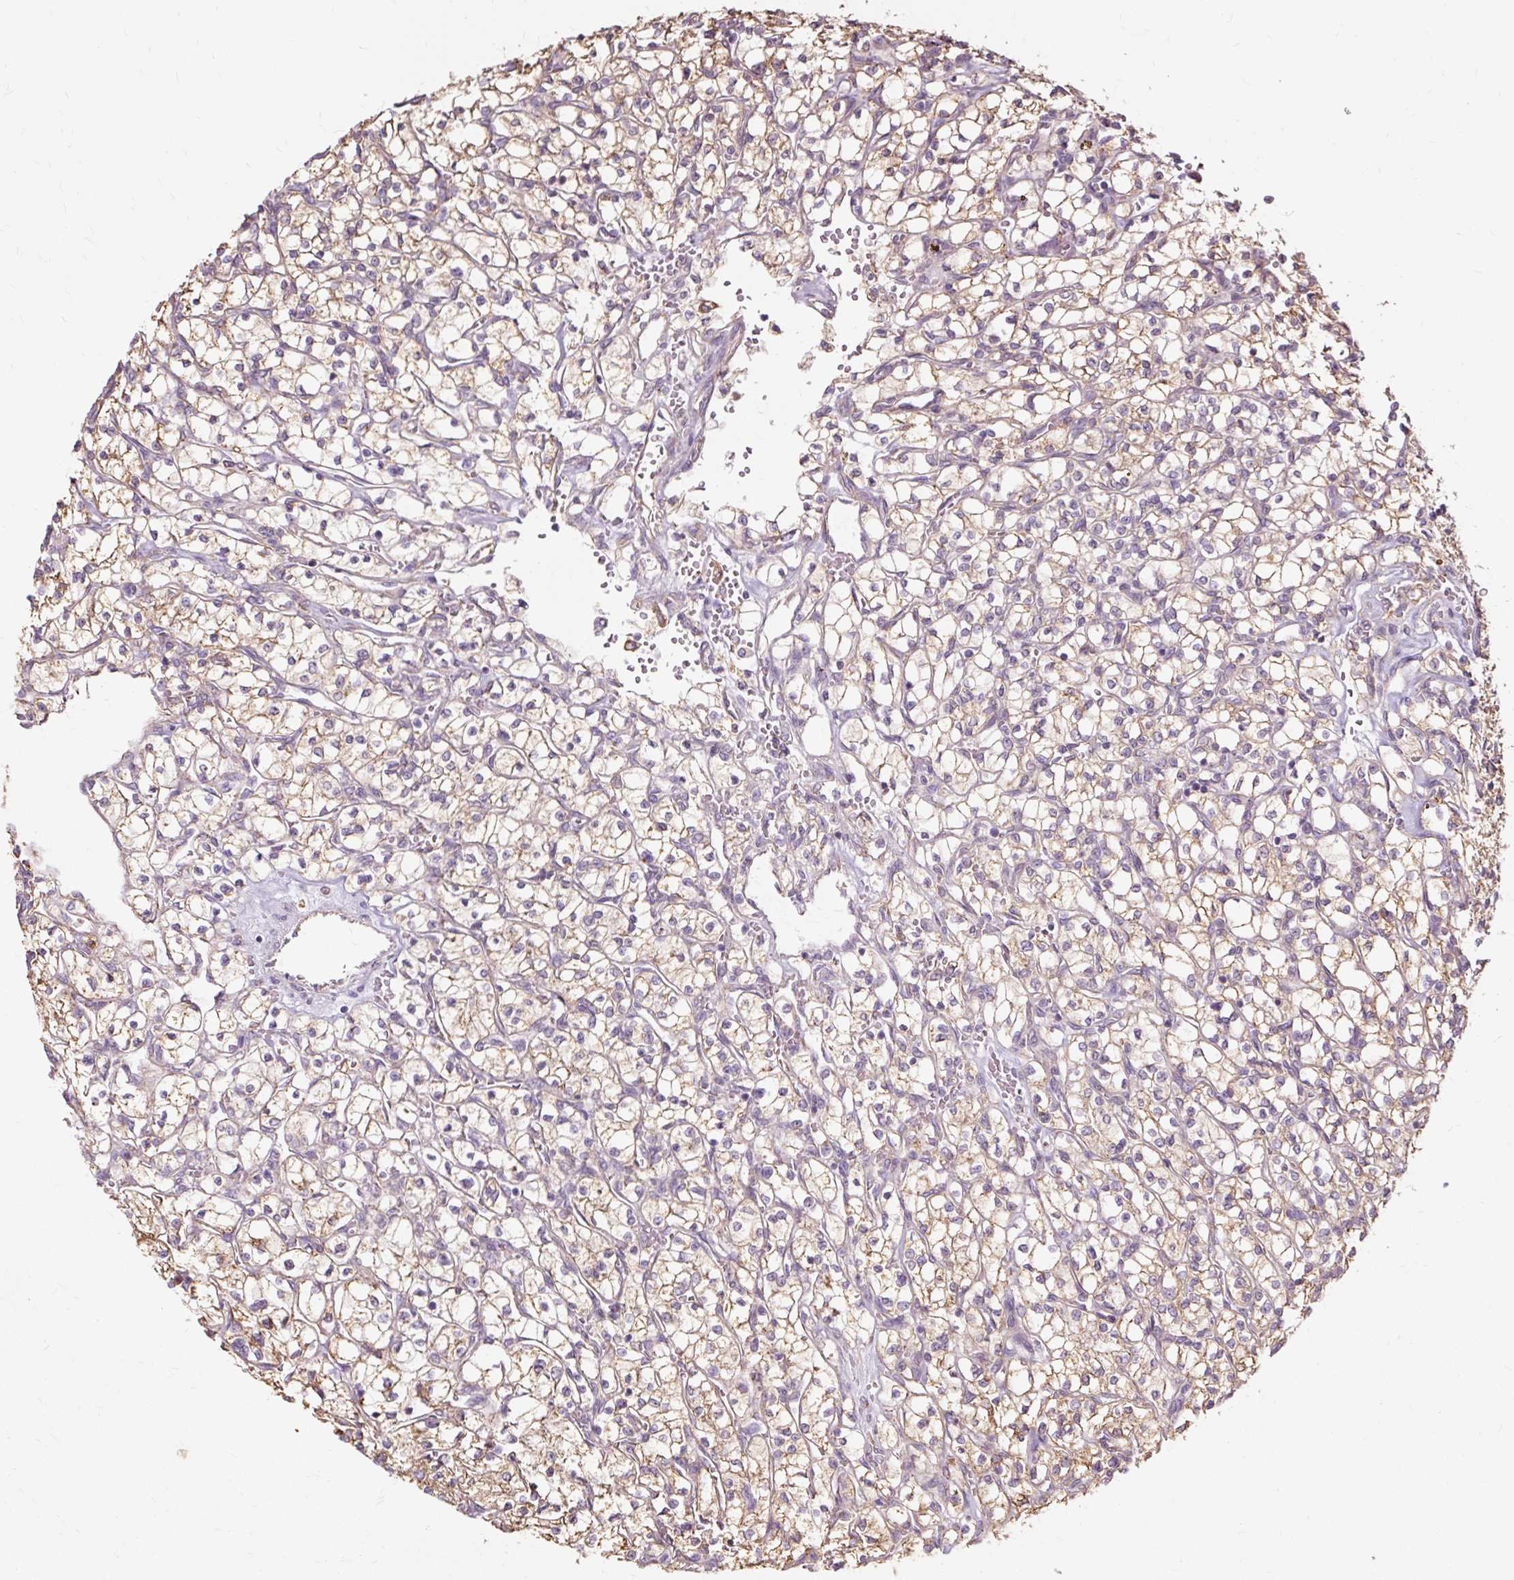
{"staining": {"intensity": "weak", "quantity": ">75%", "location": "cytoplasmic/membranous"}, "tissue": "renal cancer", "cell_type": "Tumor cells", "image_type": "cancer", "snomed": [{"axis": "morphology", "description": "Adenocarcinoma, NOS"}, {"axis": "topography", "description": "Kidney"}], "caption": "Immunohistochemistry histopathology image of neoplastic tissue: renal cancer (adenocarcinoma) stained using immunohistochemistry (IHC) shows low levels of weak protein expression localized specifically in the cytoplasmic/membranous of tumor cells, appearing as a cytoplasmic/membranous brown color.", "gene": "PDZD2", "patient": {"sex": "female", "age": 64}}